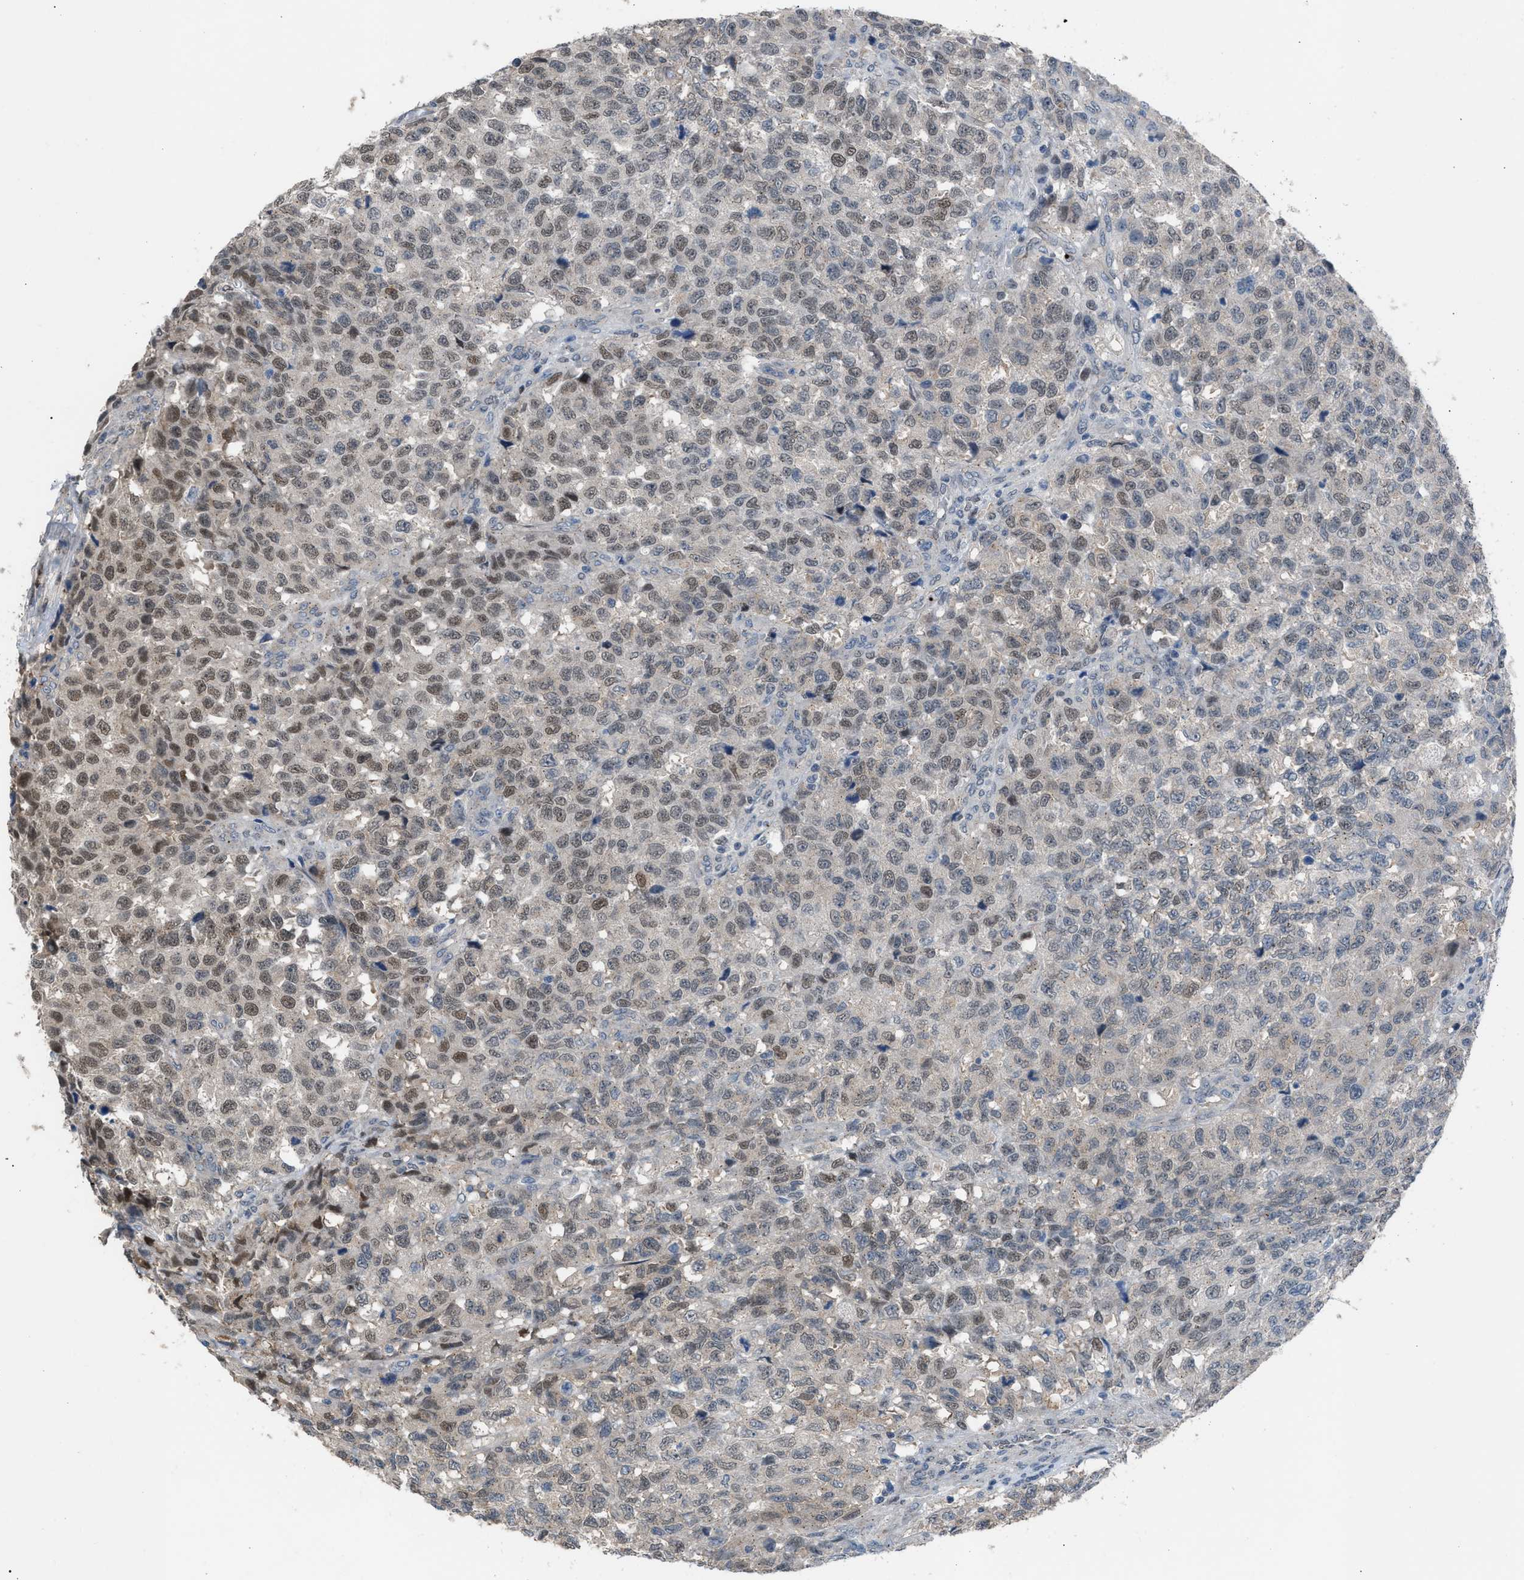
{"staining": {"intensity": "moderate", "quantity": "25%-75%", "location": "nuclear"}, "tissue": "testis cancer", "cell_type": "Tumor cells", "image_type": "cancer", "snomed": [{"axis": "morphology", "description": "Seminoma, NOS"}, {"axis": "topography", "description": "Testis"}], "caption": "Immunohistochemical staining of human testis cancer (seminoma) displays medium levels of moderate nuclear staining in about 25%-75% of tumor cells.", "gene": "CRTC1", "patient": {"sex": "male", "age": 59}}